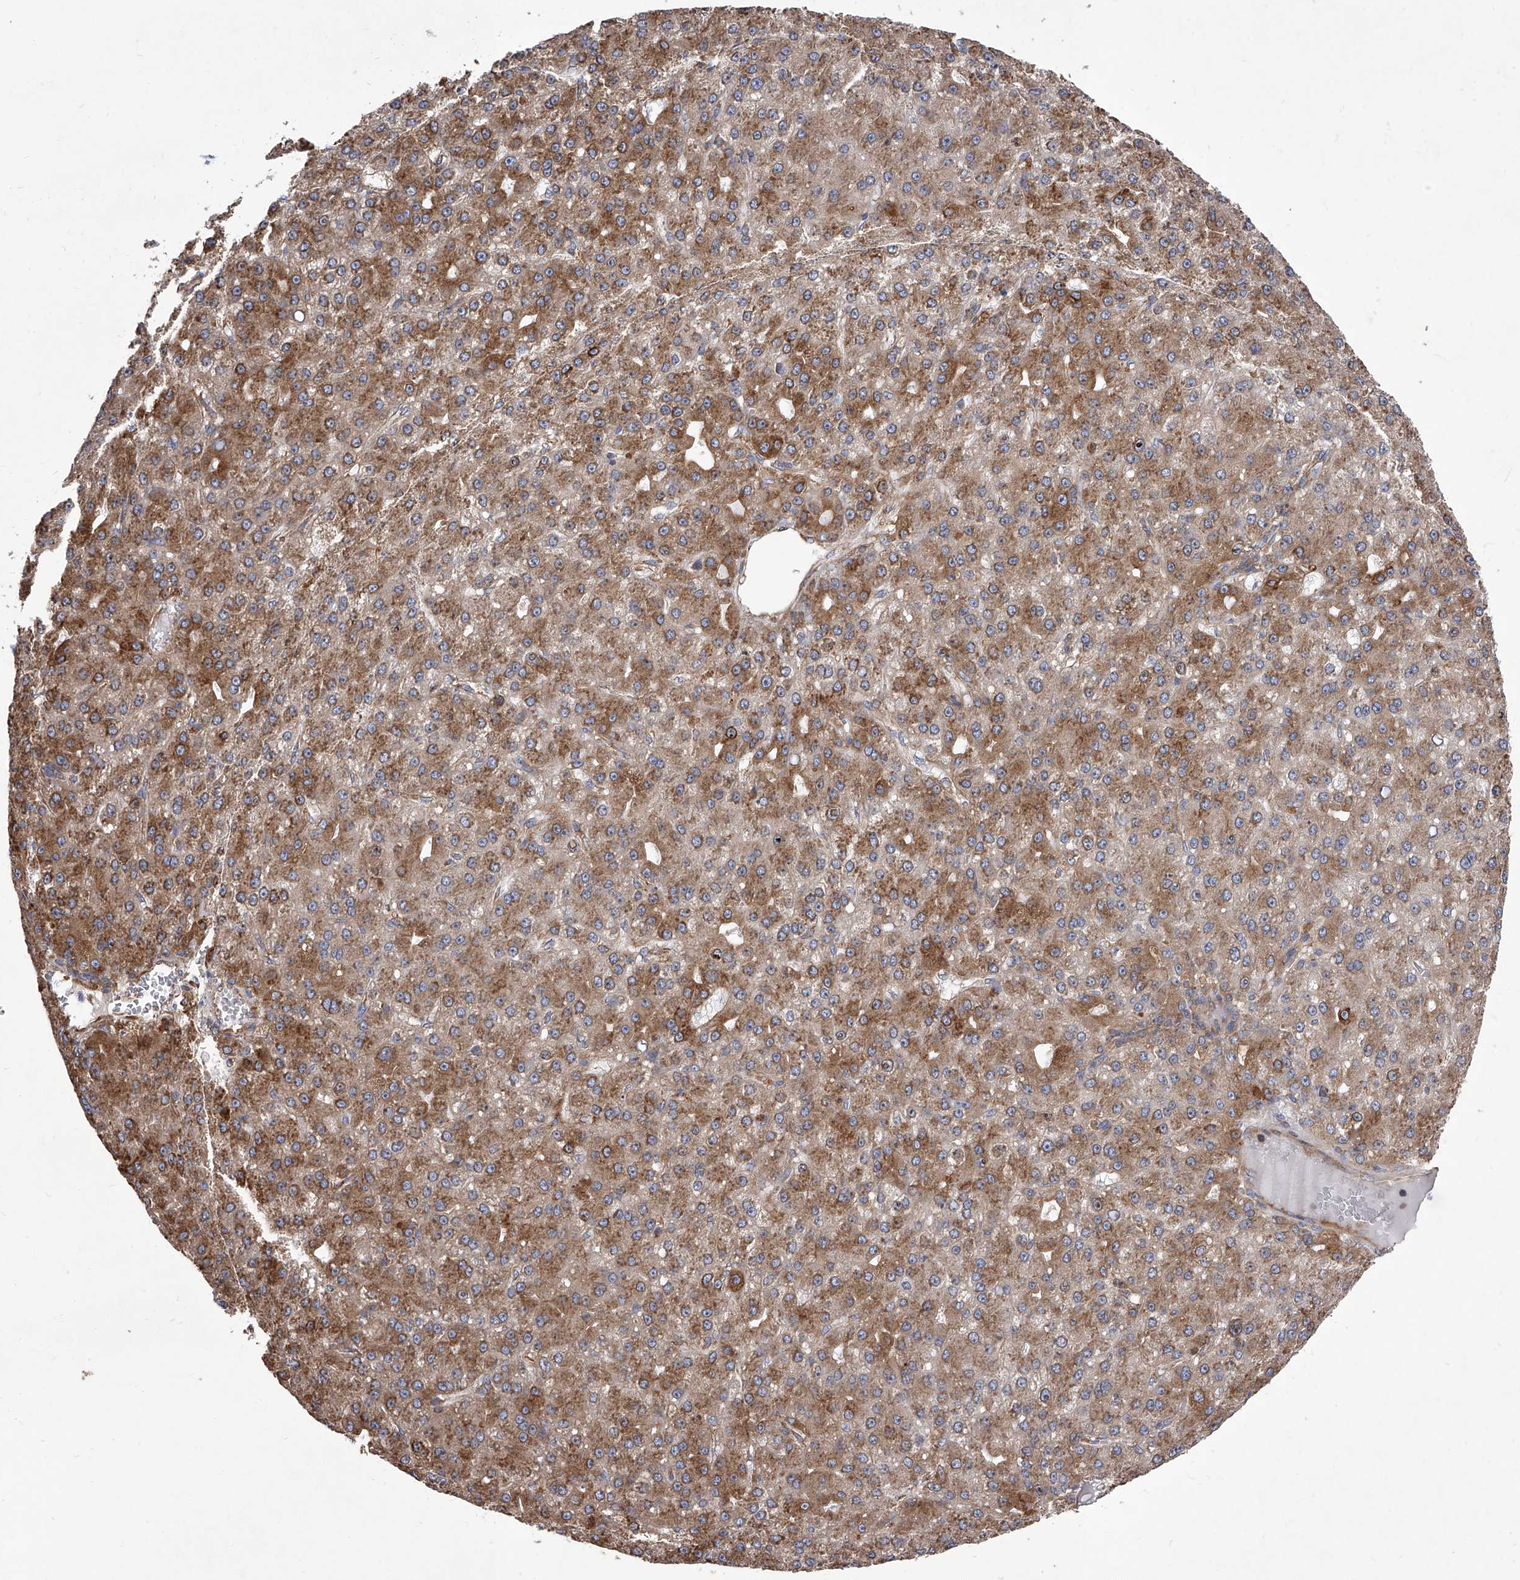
{"staining": {"intensity": "moderate", "quantity": ">75%", "location": "cytoplasmic/membranous"}, "tissue": "liver cancer", "cell_type": "Tumor cells", "image_type": "cancer", "snomed": [{"axis": "morphology", "description": "Carcinoma, Hepatocellular, NOS"}, {"axis": "topography", "description": "Liver"}], "caption": "A brown stain labels moderate cytoplasmic/membranous staining of a protein in hepatocellular carcinoma (liver) tumor cells.", "gene": "EIF2S2", "patient": {"sex": "male", "age": 67}}